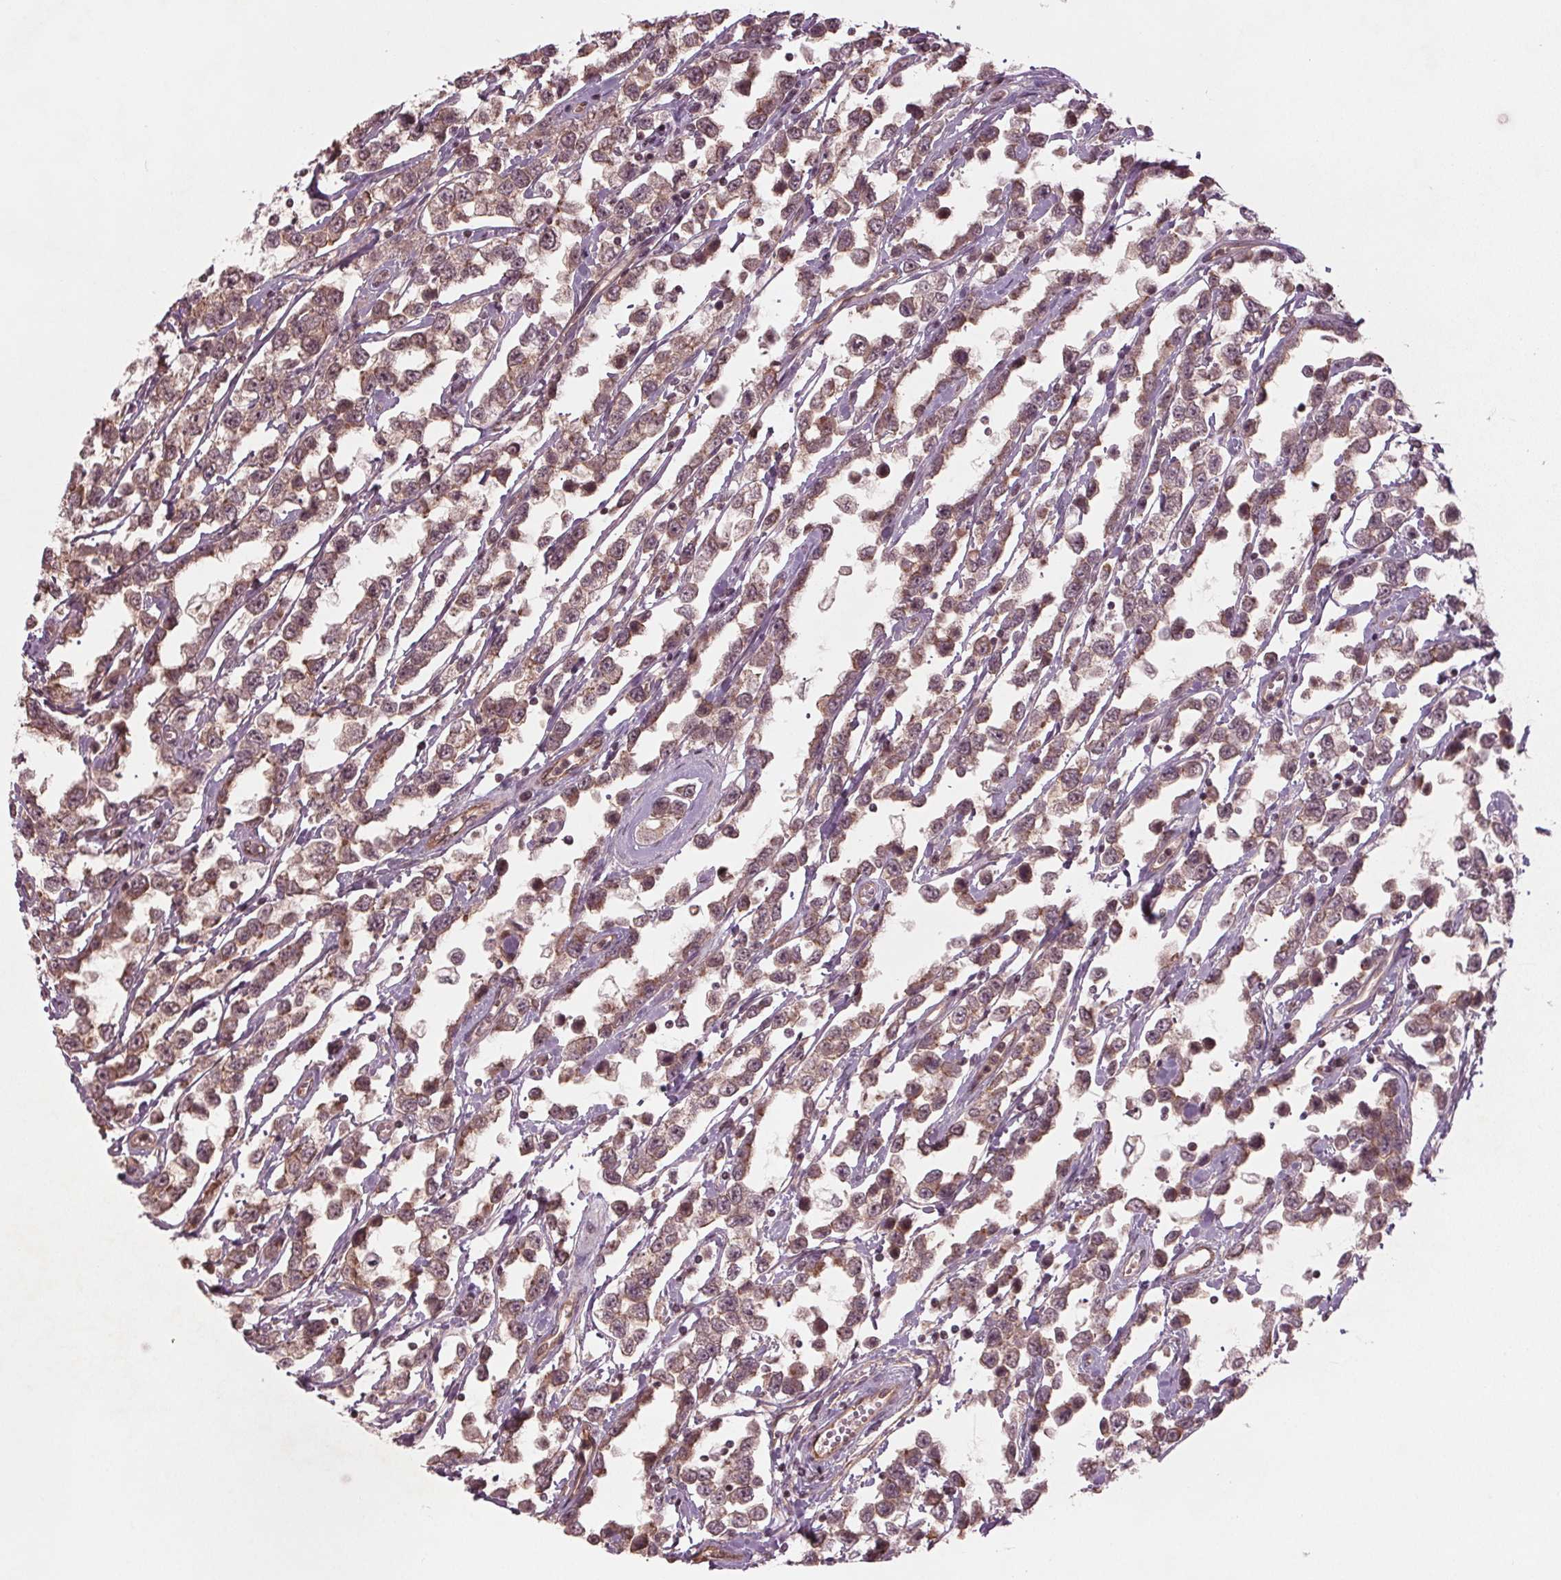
{"staining": {"intensity": "weak", "quantity": "<25%", "location": "cytoplasmic/membranous,nuclear"}, "tissue": "testis cancer", "cell_type": "Tumor cells", "image_type": "cancer", "snomed": [{"axis": "morphology", "description": "Seminoma, NOS"}, {"axis": "topography", "description": "Testis"}], "caption": "Immunohistochemistry micrograph of neoplastic tissue: human testis cancer stained with DAB (3,3'-diaminobenzidine) reveals no significant protein expression in tumor cells.", "gene": "BTBD1", "patient": {"sex": "male", "age": 34}}